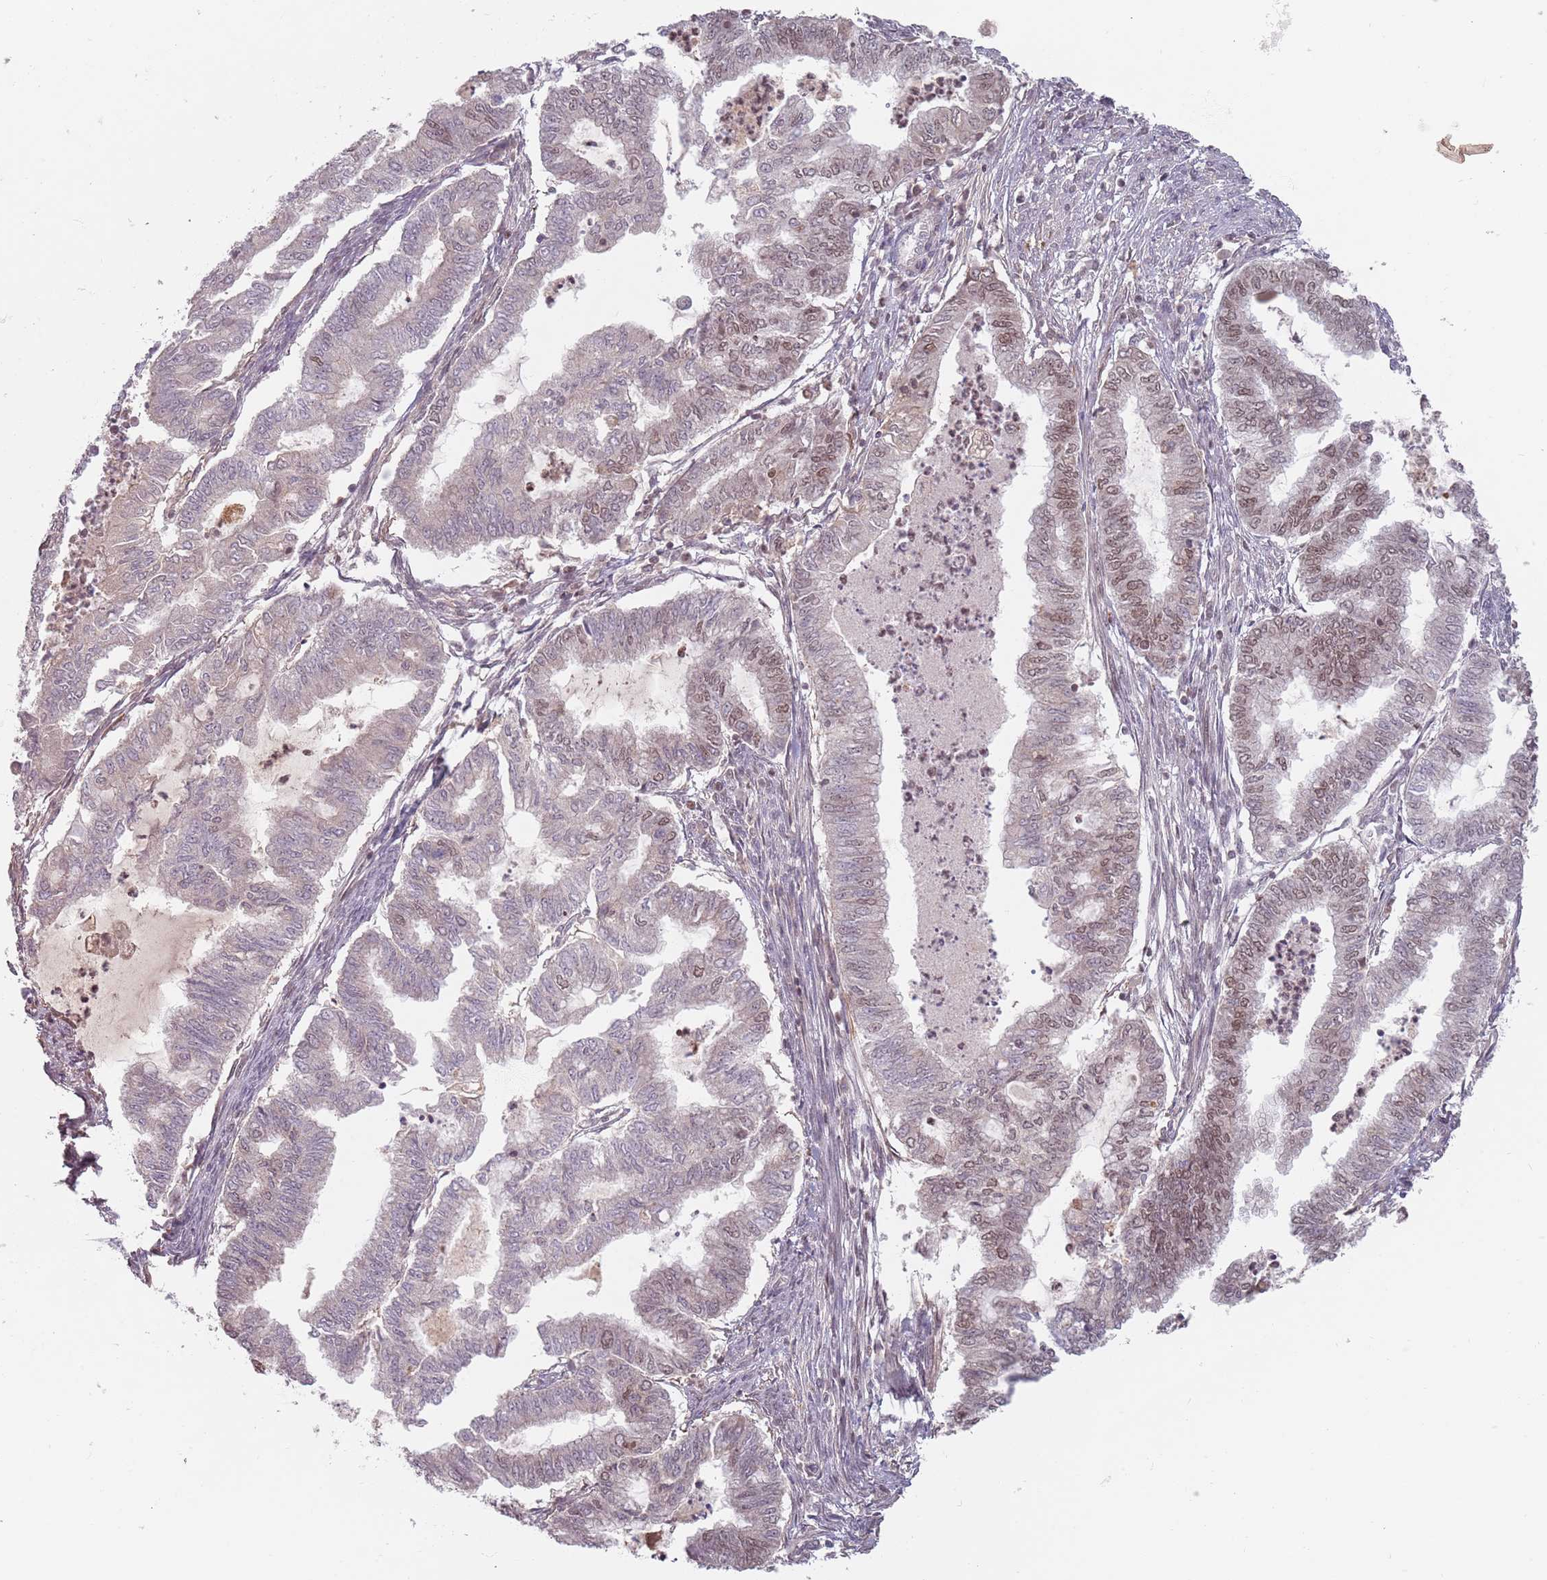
{"staining": {"intensity": "weak", "quantity": "25%-75%", "location": "cytoplasmic/membranous,nuclear"}, "tissue": "endometrial cancer", "cell_type": "Tumor cells", "image_type": "cancer", "snomed": [{"axis": "morphology", "description": "Adenocarcinoma, NOS"}, {"axis": "topography", "description": "Endometrium"}], "caption": "Brown immunohistochemical staining in human endometrial cancer (adenocarcinoma) shows weak cytoplasmic/membranous and nuclear expression in approximately 25%-75% of tumor cells.", "gene": "NUP50", "patient": {"sex": "female", "age": 79}}